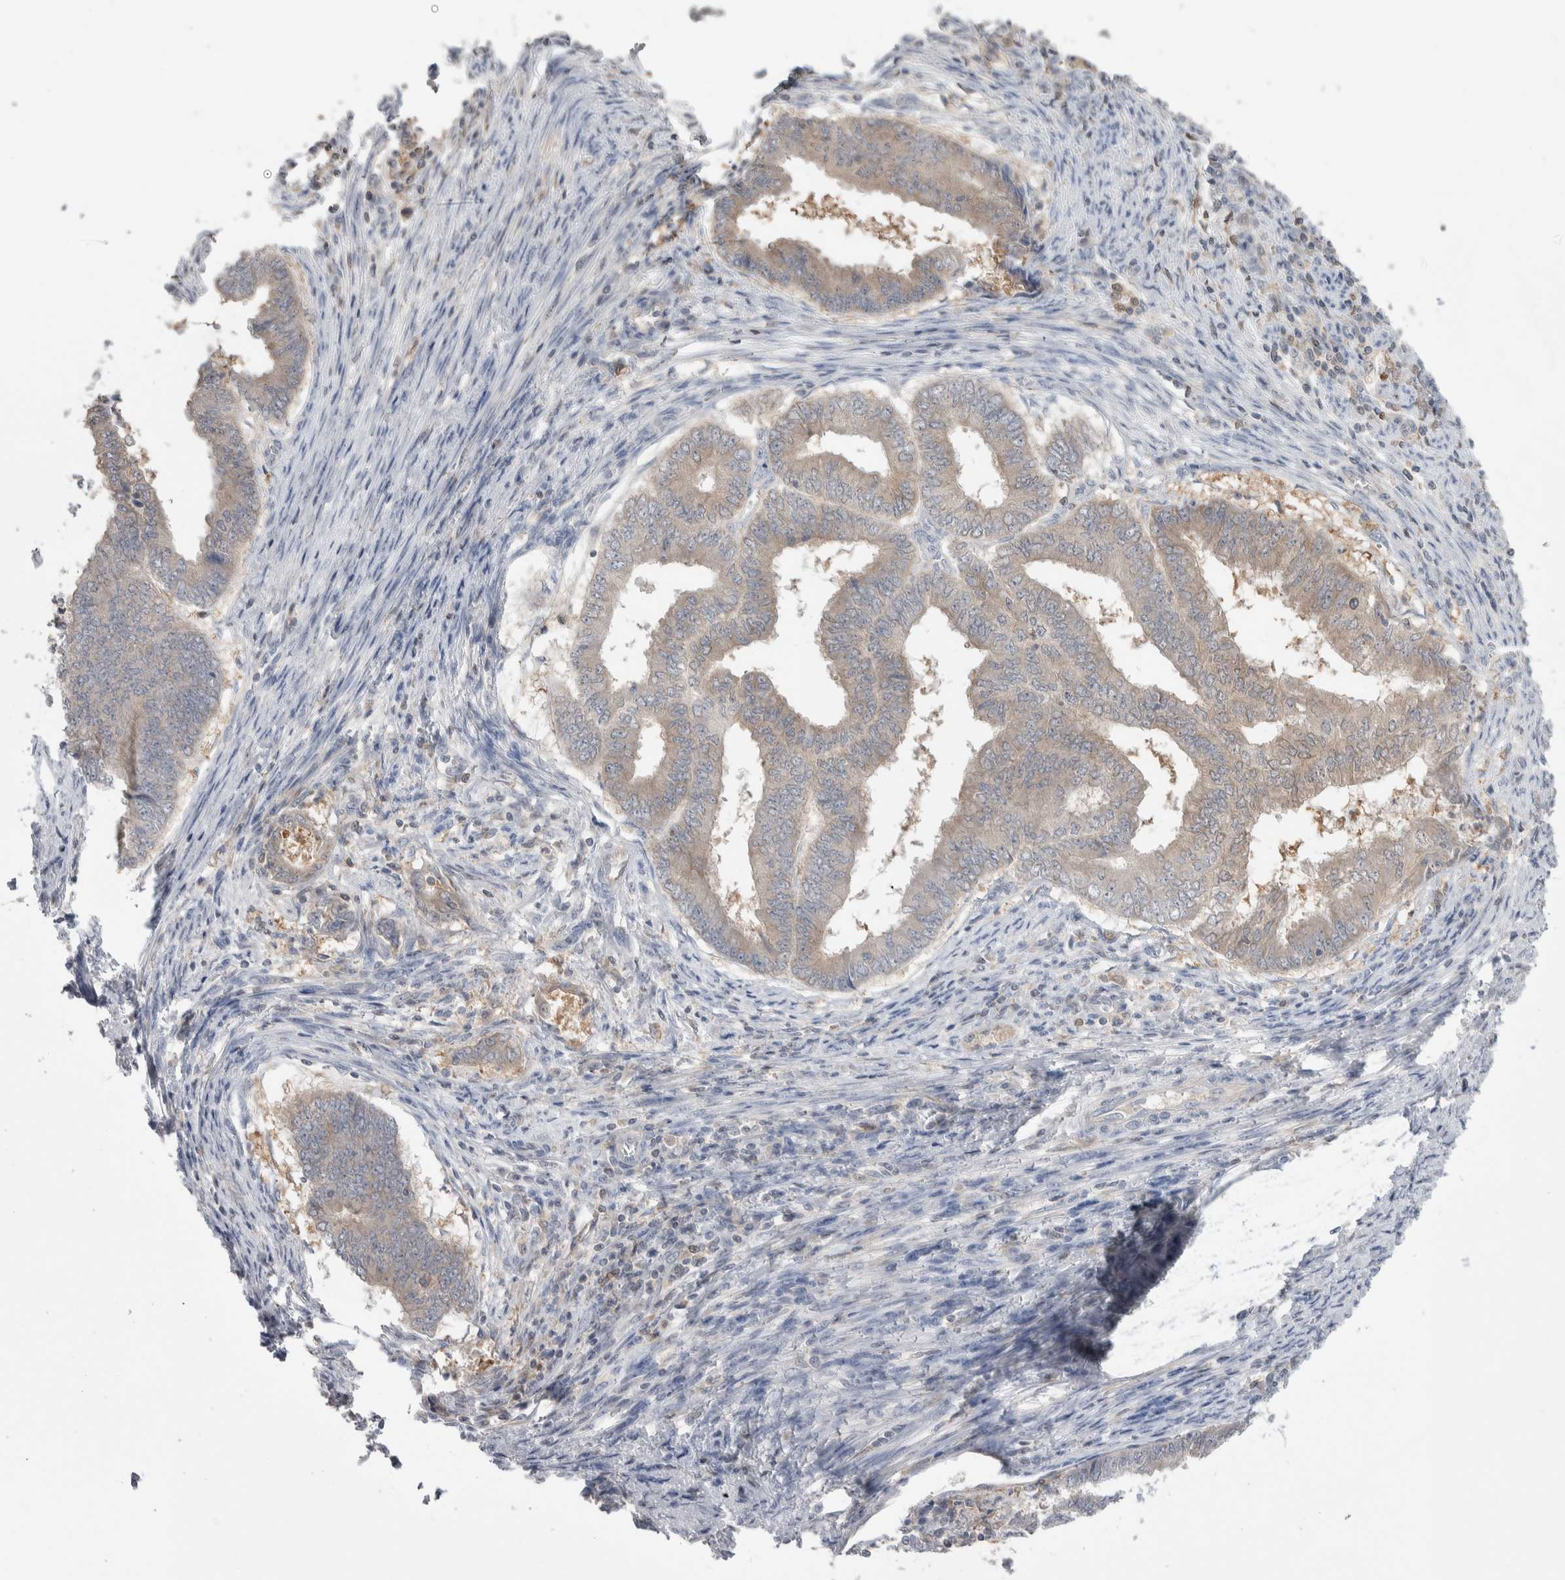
{"staining": {"intensity": "weak", "quantity": "<25%", "location": "cytoplasmic/membranous"}, "tissue": "endometrial cancer", "cell_type": "Tumor cells", "image_type": "cancer", "snomed": [{"axis": "morphology", "description": "Polyp, NOS"}, {"axis": "morphology", "description": "Adenocarcinoma, NOS"}, {"axis": "morphology", "description": "Adenoma, NOS"}, {"axis": "topography", "description": "Endometrium"}], "caption": "A micrograph of endometrial cancer (adenocarcinoma) stained for a protein demonstrates no brown staining in tumor cells.", "gene": "HTATIP2", "patient": {"sex": "female", "age": 79}}